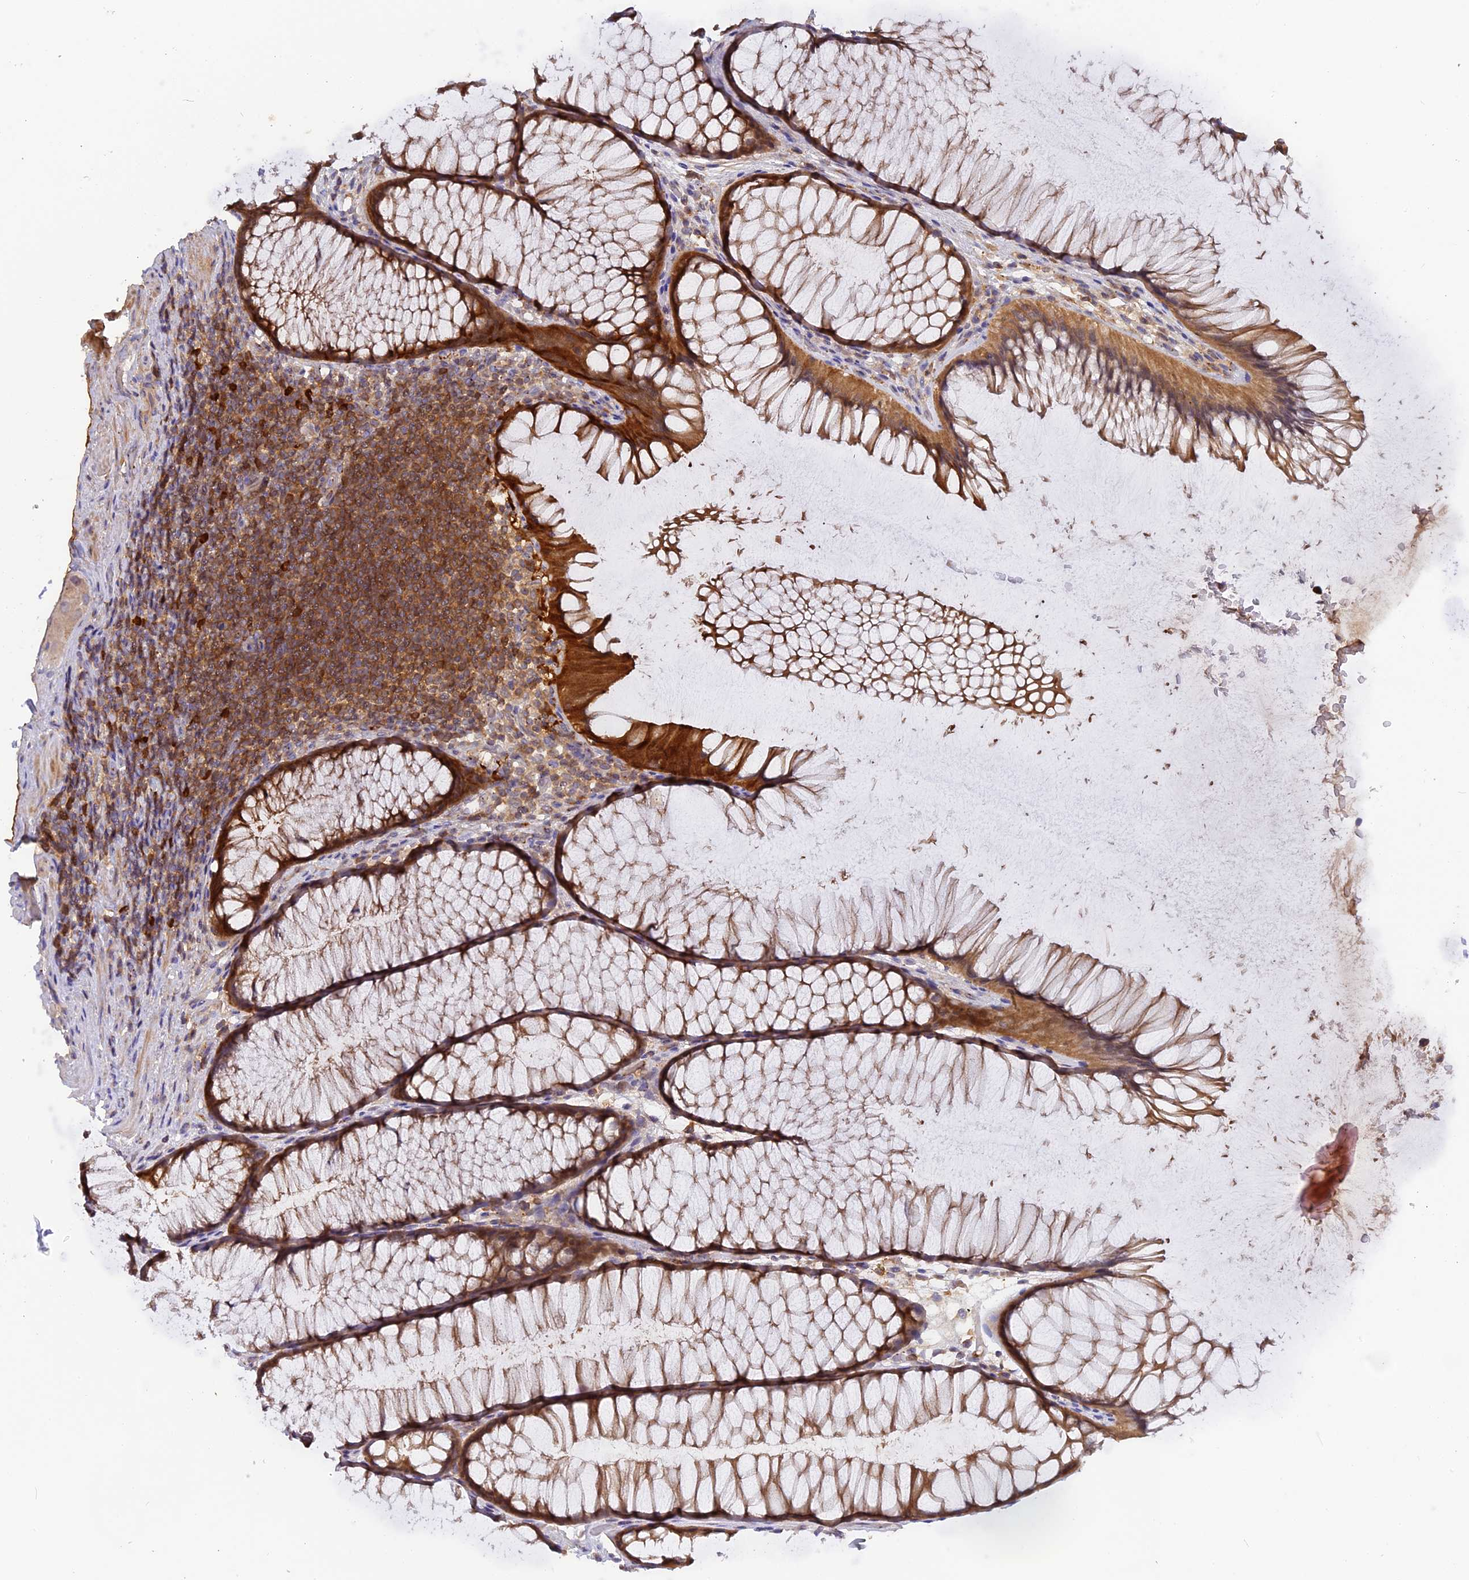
{"staining": {"intensity": "moderate", "quantity": "25%-75%", "location": "cytoplasmic/membranous"}, "tissue": "colon", "cell_type": "Endothelial cells", "image_type": "normal", "snomed": [{"axis": "morphology", "description": "Normal tissue, NOS"}, {"axis": "topography", "description": "Colon"}], "caption": "Protein staining of benign colon displays moderate cytoplasmic/membranous staining in approximately 25%-75% of endothelial cells.", "gene": "RPIA", "patient": {"sex": "female", "age": 82}}